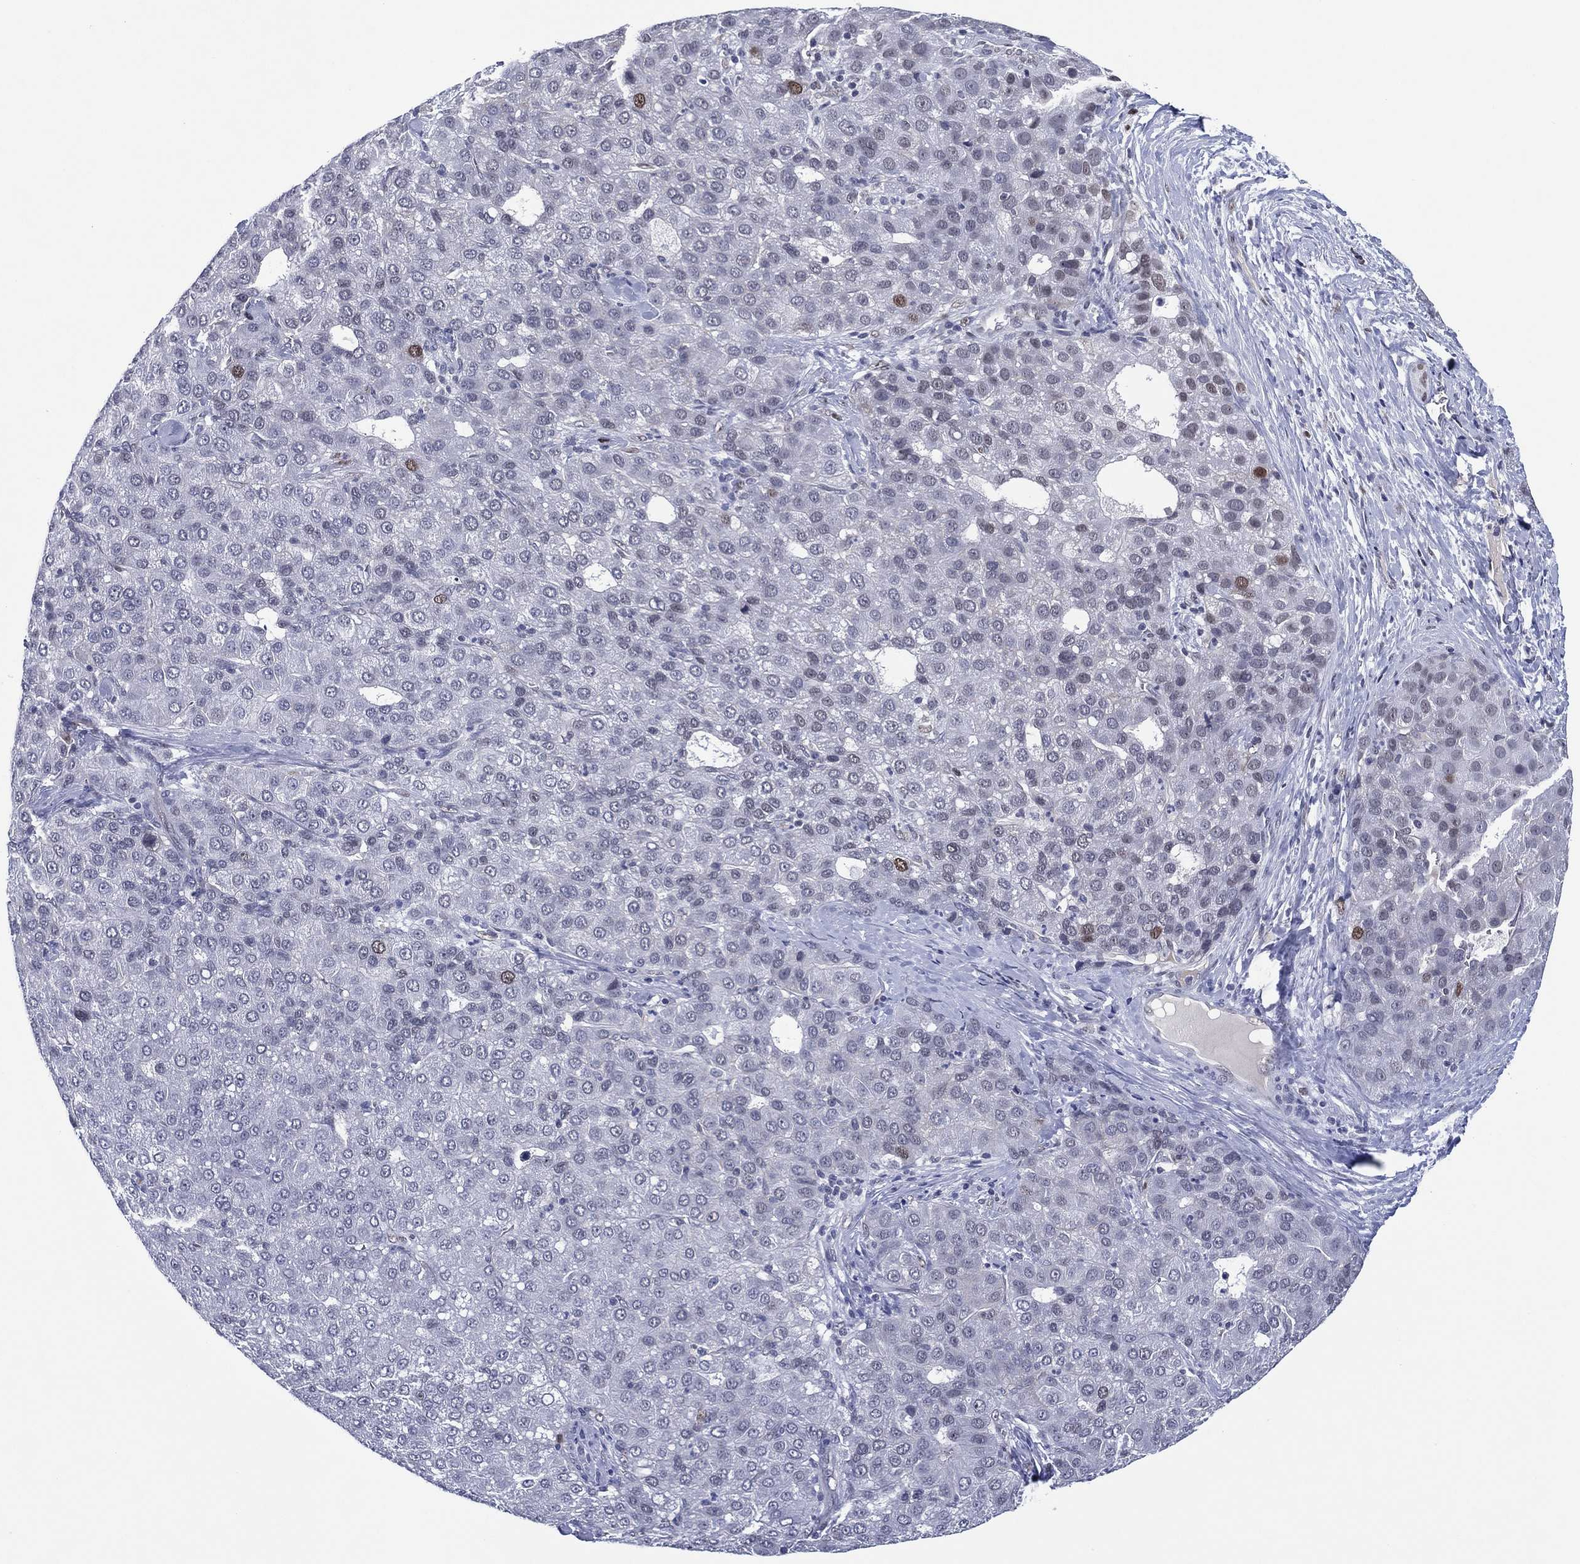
{"staining": {"intensity": "strong", "quantity": "<25%", "location": "nuclear"}, "tissue": "liver cancer", "cell_type": "Tumor cells", "image_type": "cancer", "snomed": [{"axis": "morphology", "description": "Carcinoma, Hepatocellular, NOS"}, {"axis": "topography", "description": "Liver"}], "caption": "Immunohistochemistry (IHC) micrograph of neoplastic tissue: hepatocellular carcinoma (liver) stained using immunohistochemistry (IHC) demonstrates medium levels of strong protein expression localized specifically in the nuclear of tumor cells, appearing as a nuclear brown color.", "gene": "GATA6", "patient": {"sex": "male", "age": 65}}